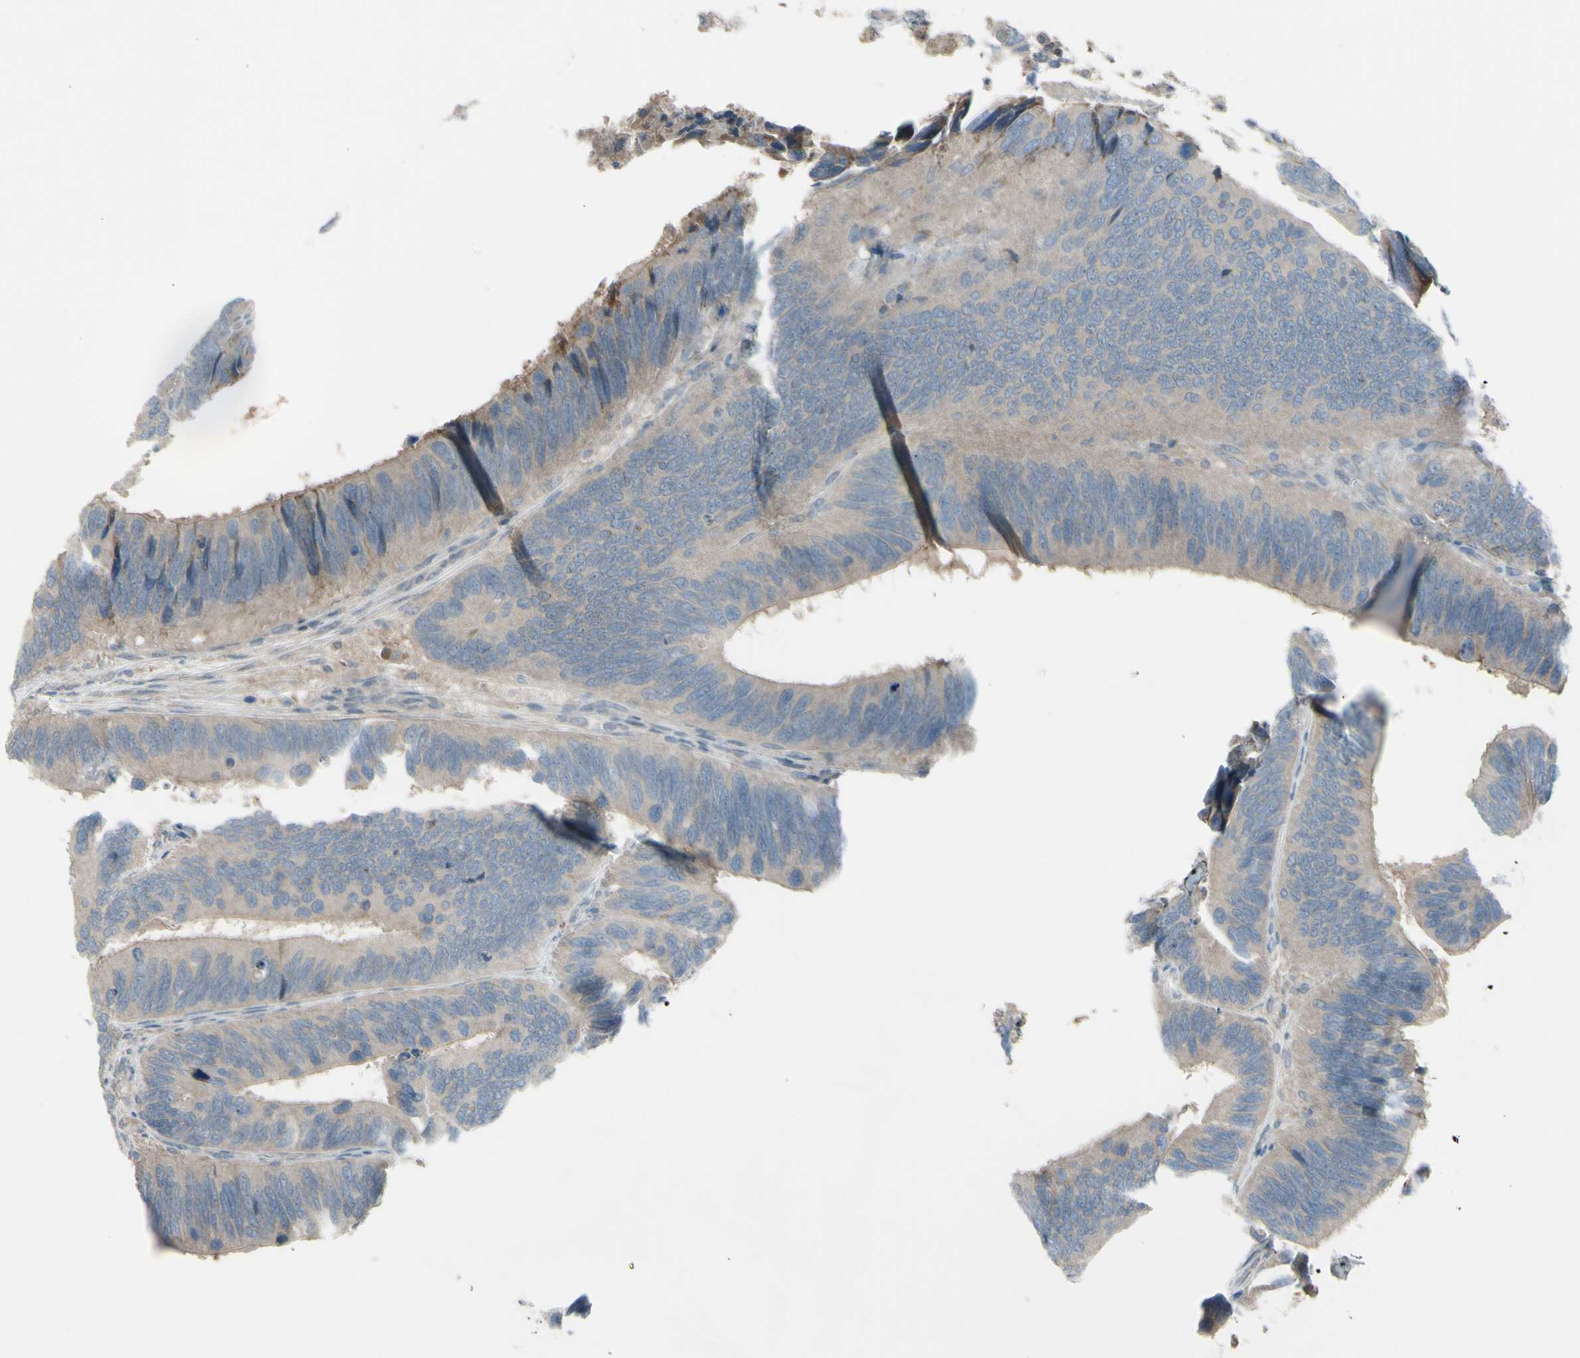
{"staining": {"intensity": "weak", "quantity": ">75%", "location": "cytoplasmic/membranous"}, "tissue": "colorectal cancer", "cell_type": "Tumor cells", "image_type": "cancer", "snomed": [{"axis": "morphology", "description": "Adenocarcinoma, NOS"}, {"axis": "topography", "description": "Colon"}], "caption": "Immunohistochemical staining of human colorectal cancer shows weak cytoplasmic/membranous protein staining in about >75% of tumor cells.", "gene": "AFP", "patient": {"sex": "male", "age": 72}}